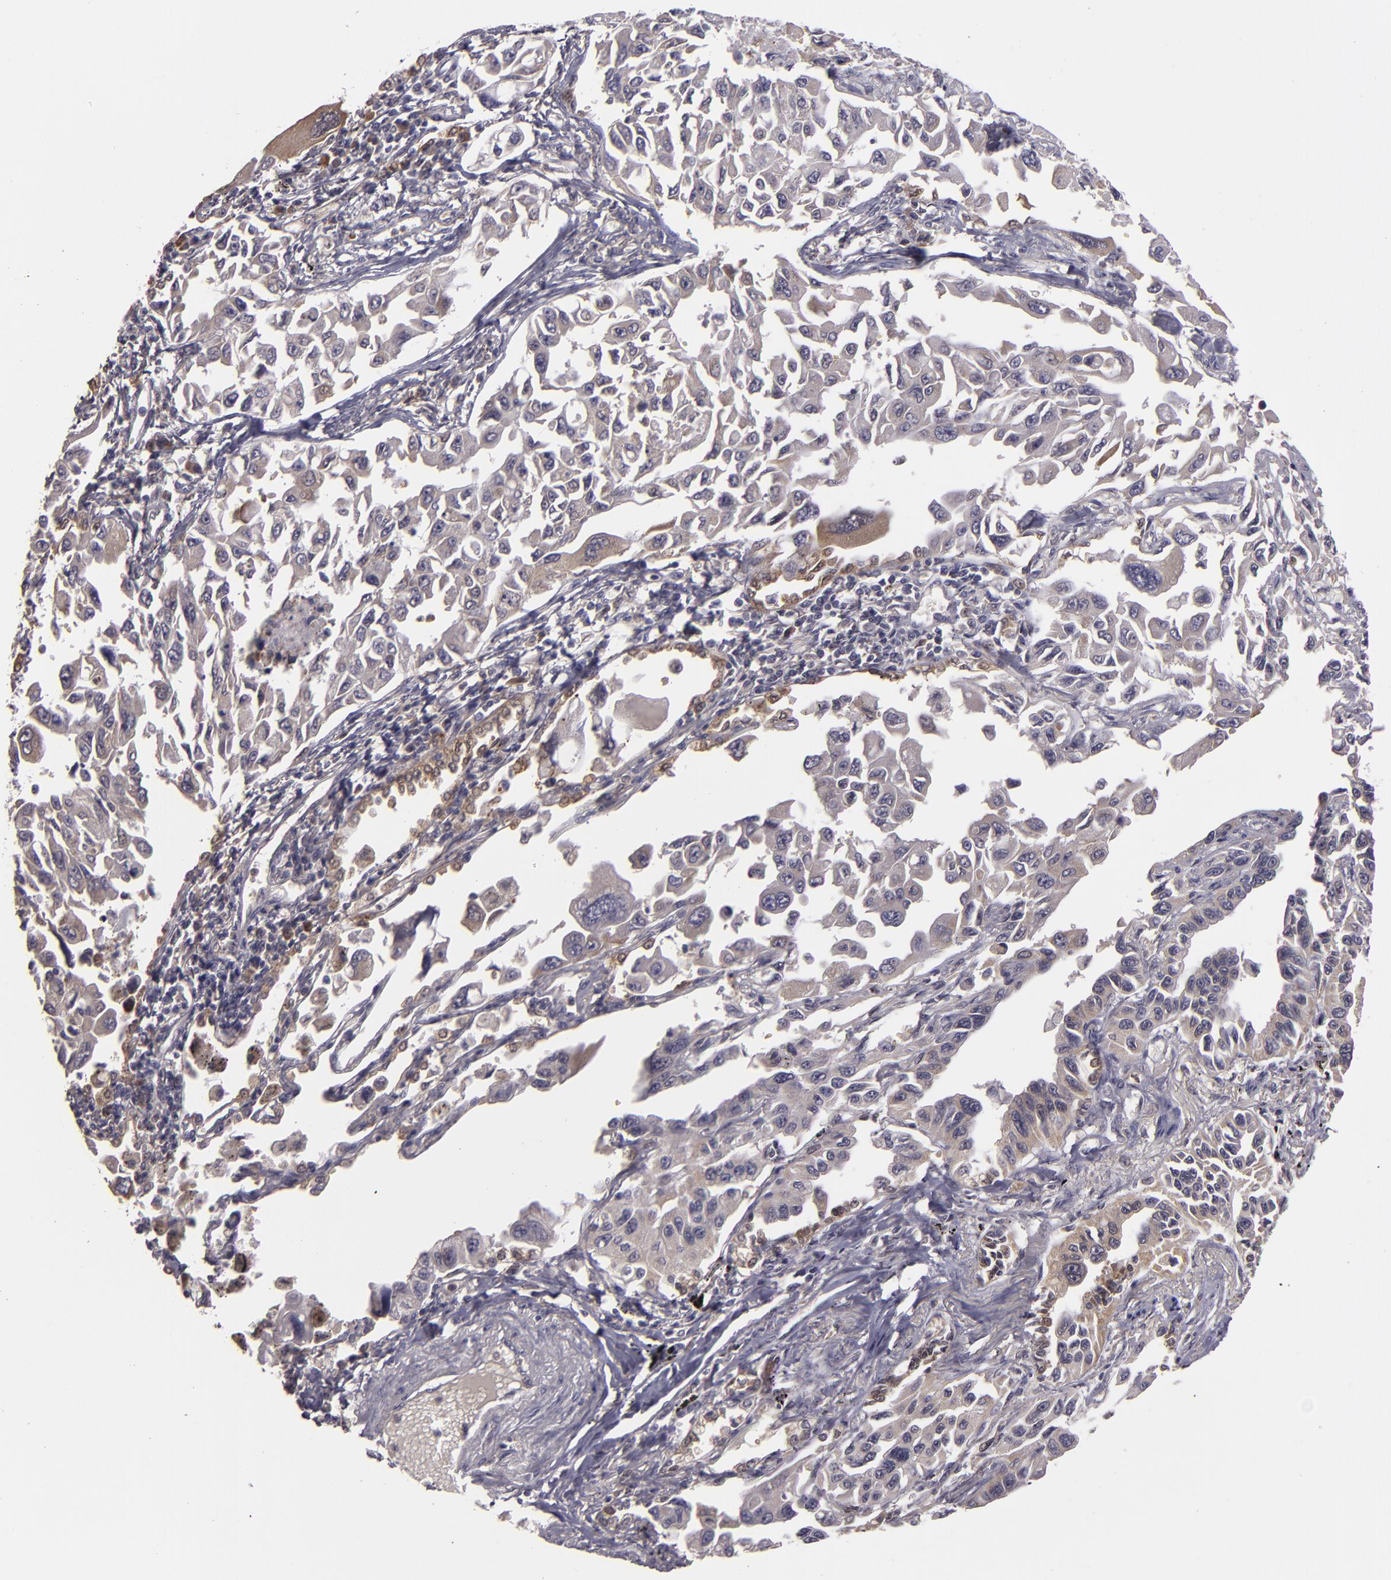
{"staining": {"intensity": "moderate", "quantity": "<25%", "location": "cytoplasmic/membranous"}, "tissue": "lung cancer", "cell_type": "Tumor cells", "image_type": "cancer", "snomed": [{"axis": "morphology", "description": "Adenocarcinoma, NOS"}, {"axis": "topography", "description": "Lung"}], "caption": "Immunohistochemical staining of human adenocarcinoma (lung) displays moderate cytoplasmic/membranous protein staining in about <25% of tumor cells.", "gene": "FHIT", "patient": {"sex": "male", "age": 64}}